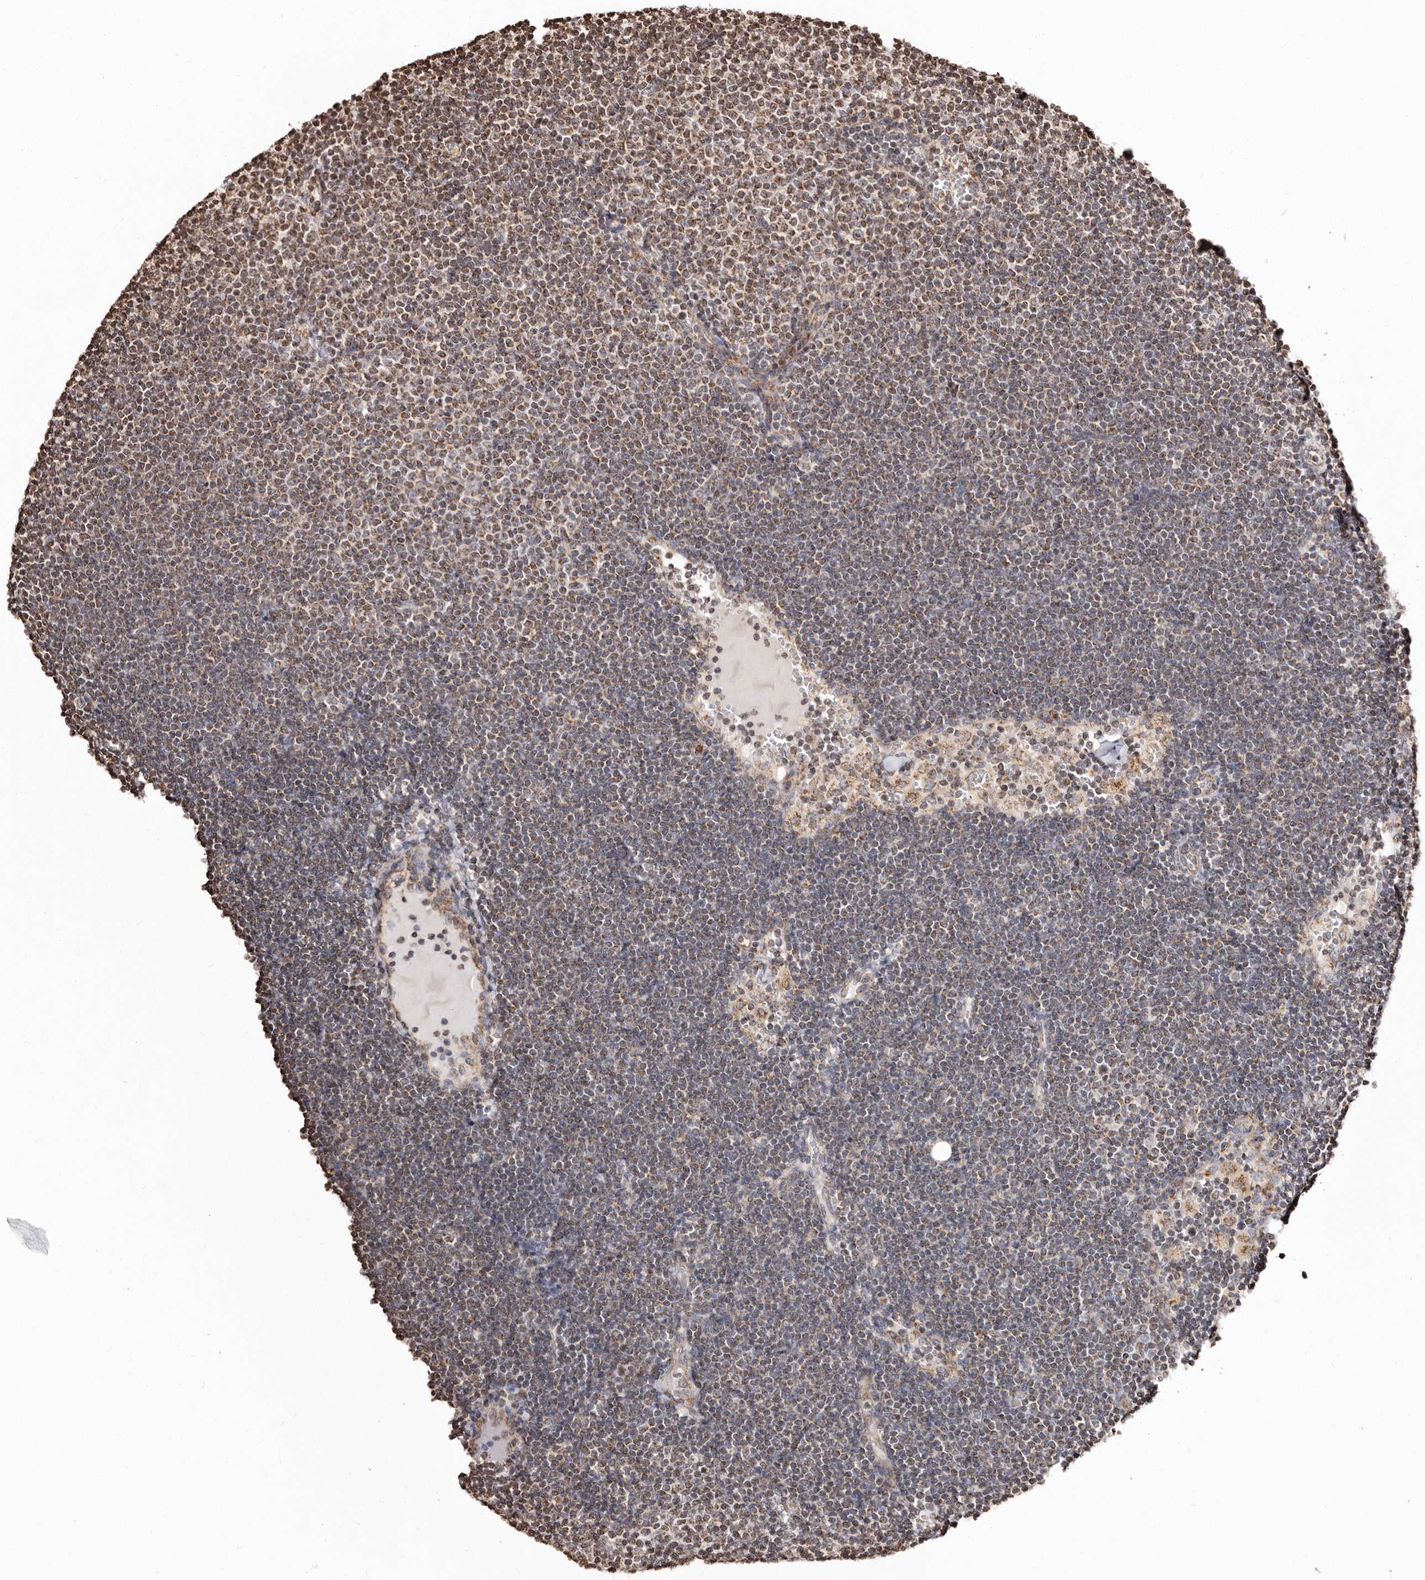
{"staining": {"intensity": "moderate", "quantity": "25%-75%", "location": "cytoplasmic/membranous"}, "tissue": "lymphoma", "cell_type": "Tumor cells", "image_type": "cancer", "snomed": [{"axis": "morphology", "description": "Malignant lymphoma, non-Hodgkin's type, Low grade"}, {"axis": "topography", "description": "Lymph node"}], "caption": "This is a photomicrograph of IHC staining of malignant lymphoma, non-Hodgkin's type (low-grade), which shows moderate positivity in the cytoplasmic/membranous of tumor cells.", "gene": "CCDC190", "patient": {"sex": "female", "age": 53}}